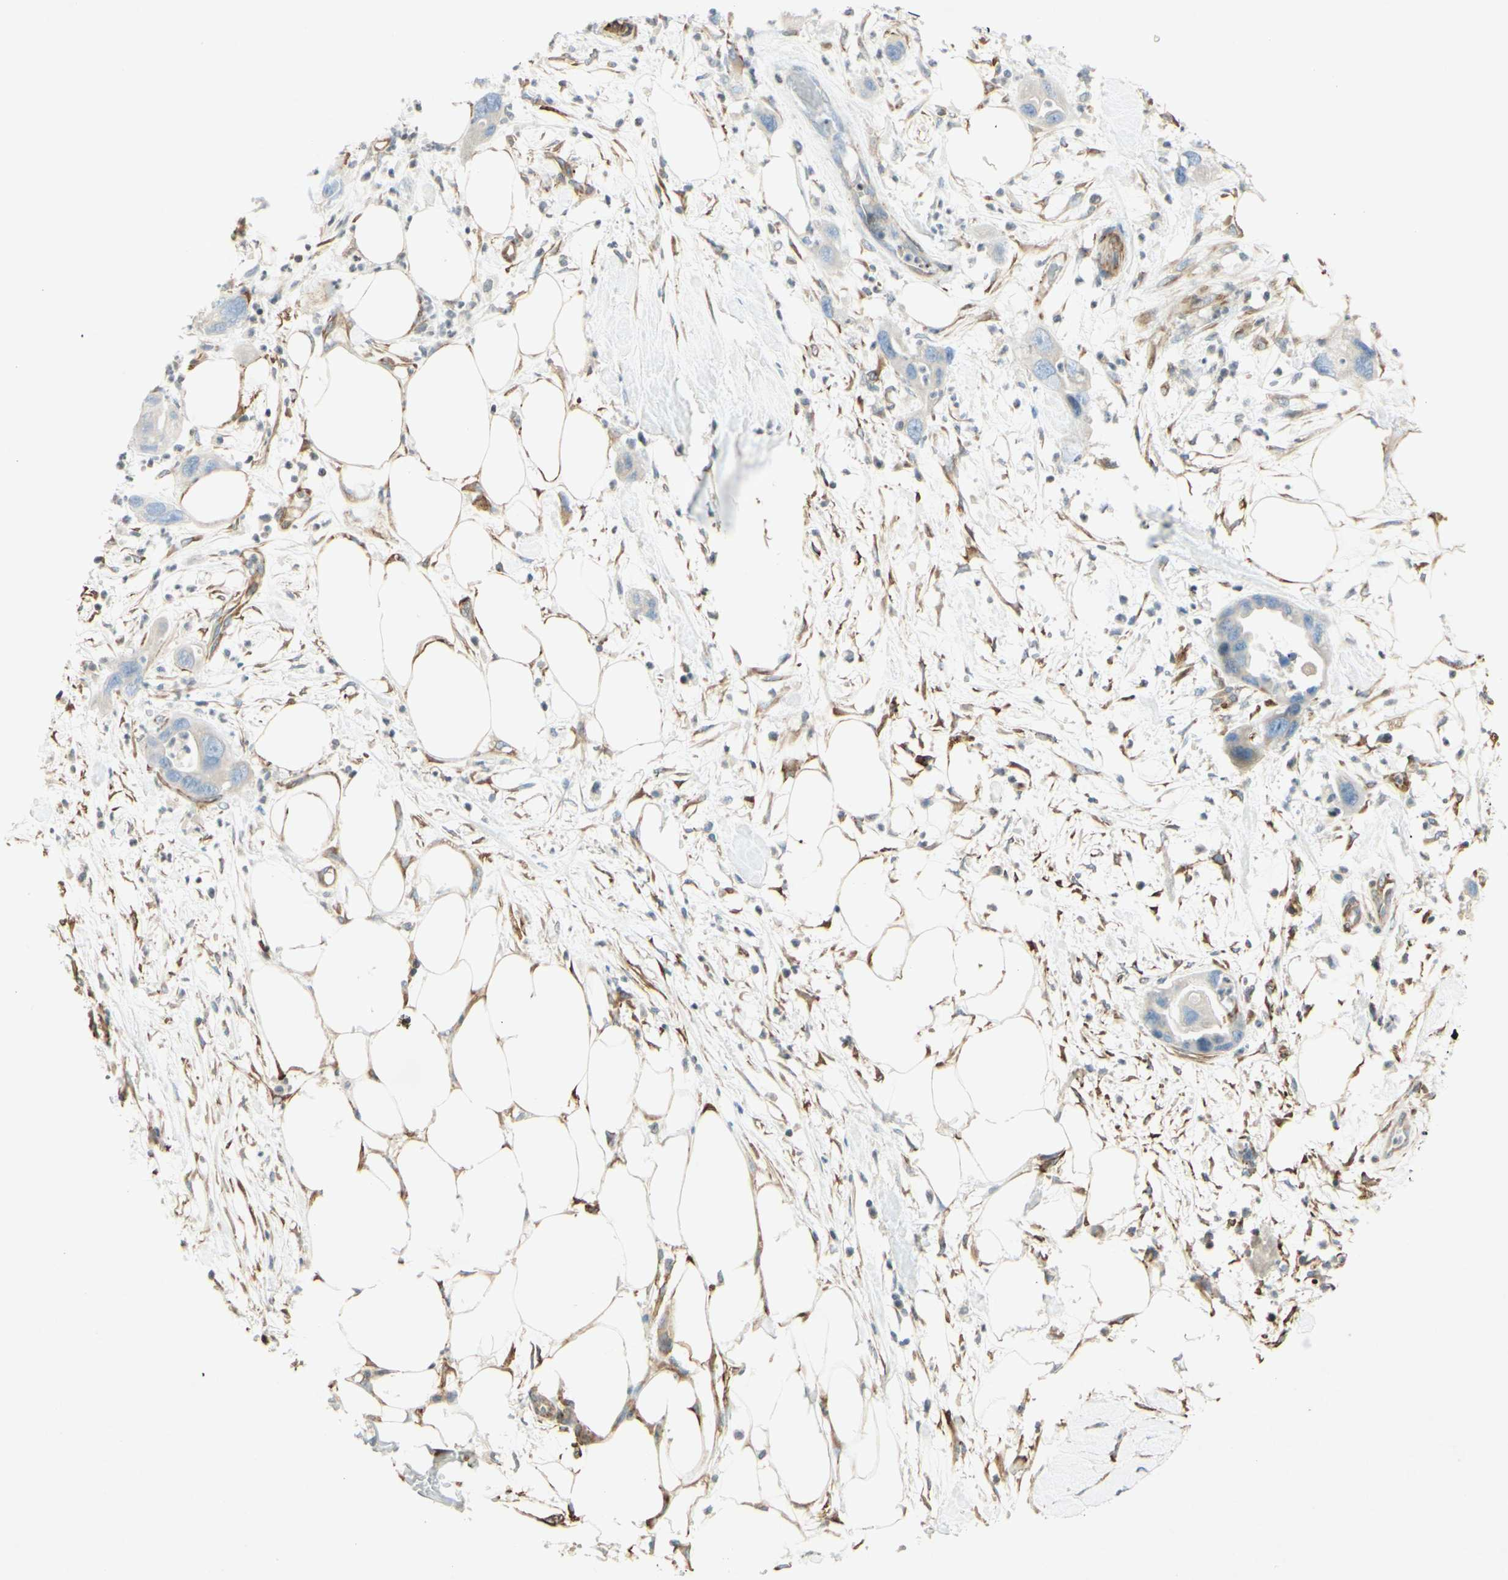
{"staining": {"intensity": "negative", "quantity": "none", "location": "none"}, "tissue": "pancreatic cancer", "cell_type": "Tumor cells", "image_type": "cancer", "snomed": [{"axis": "morphology", "description": "Adenocarcinoma, NOS"}, {"axis": "topography", "description": "Pancreas"}], "caption": "Pancreatic cancer stained for a protein using immunohistochemistry demonstrates no expression tumor cells.", "gene": "MAP1B", "patient": {"sex": "female", "age": 71}}